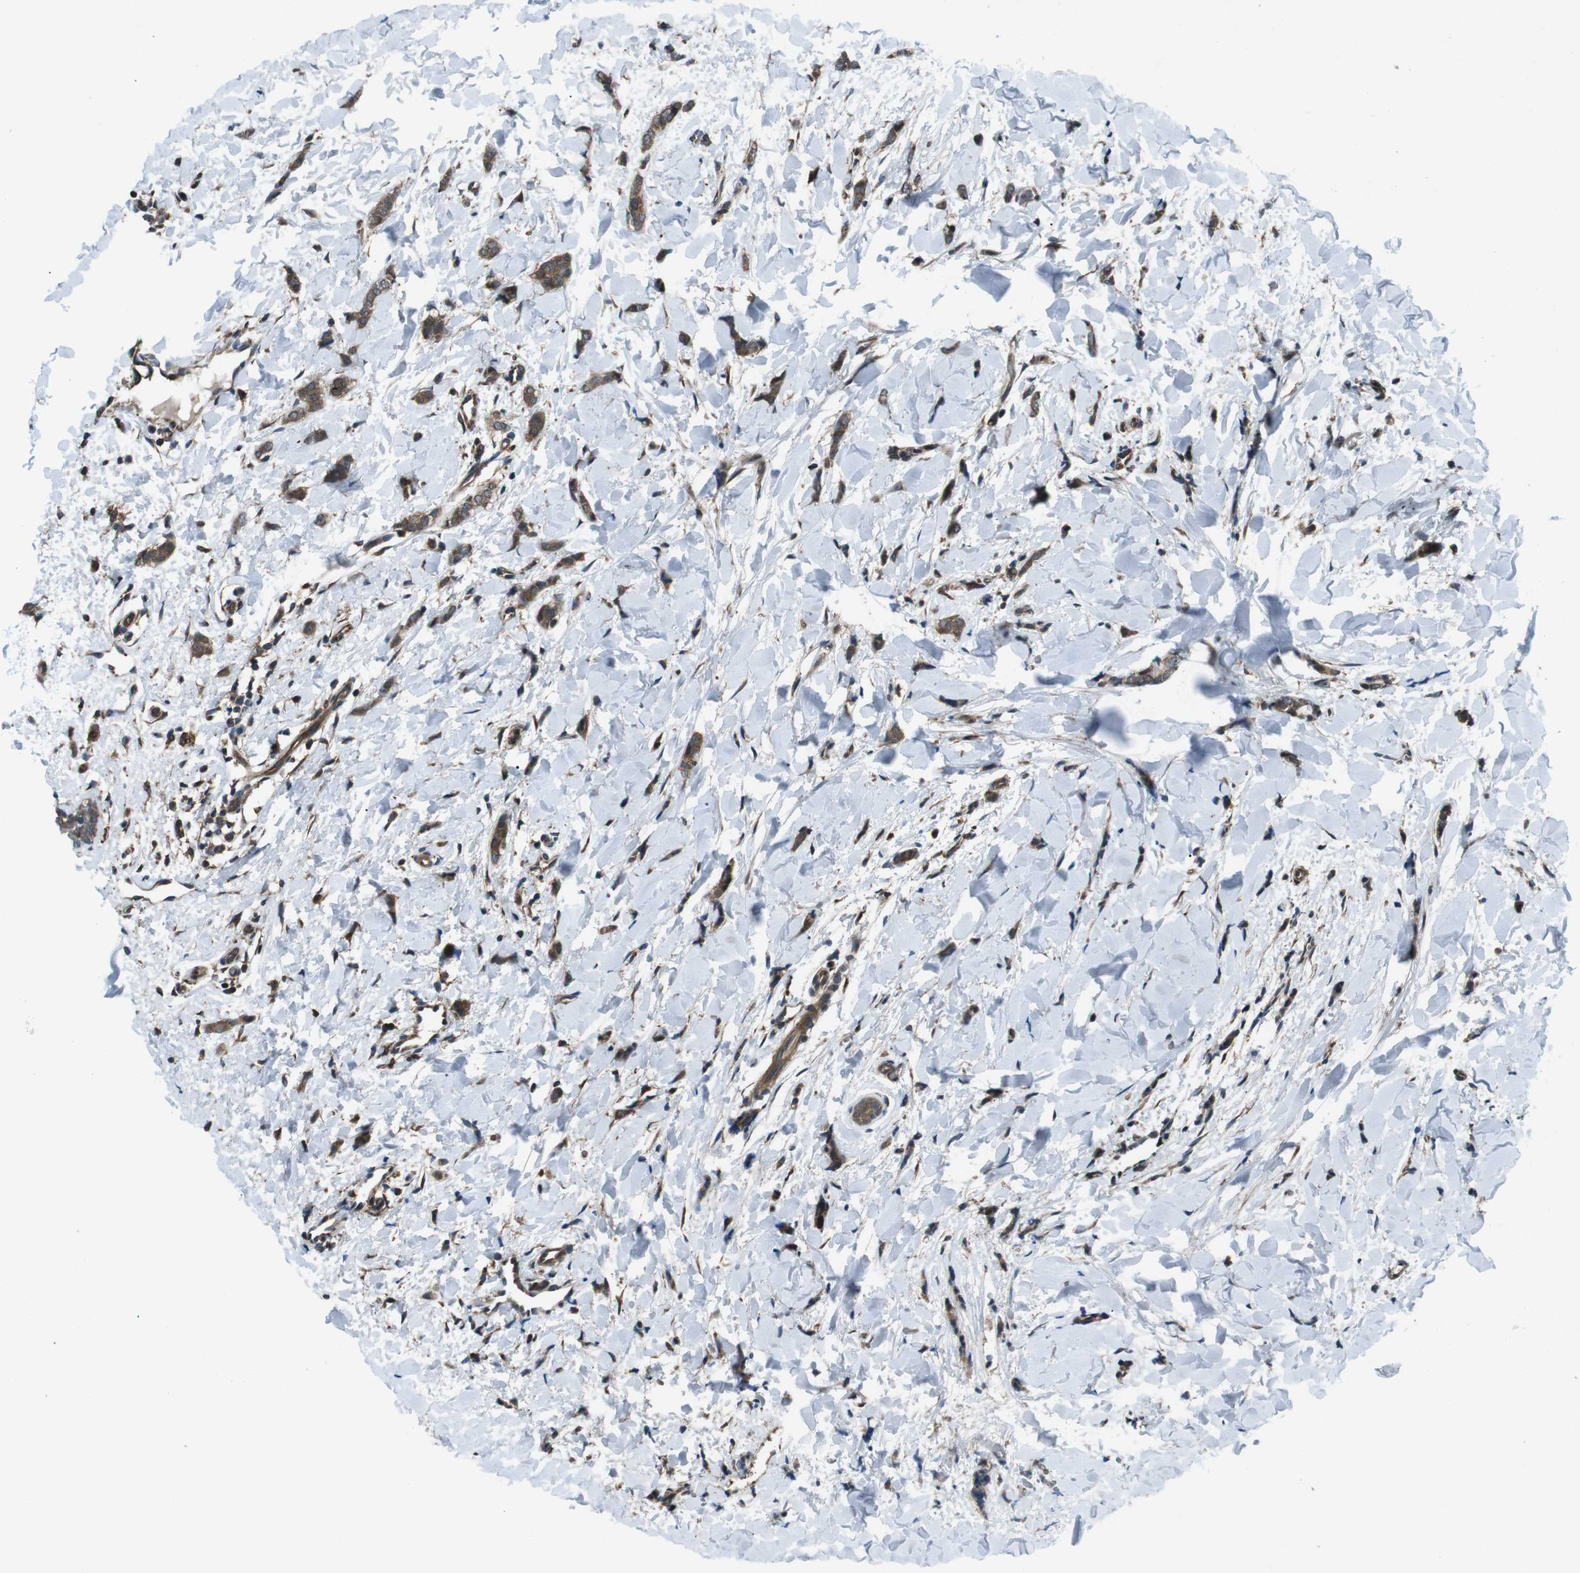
{"staining": {"intensity": "moderate", "quantity": ">75%", "location": "cytoplasmic/membranous"}, "tissue": "breast cancer", "cell_type": "Tumor cells", "image_type": "cancer", "snomed": [{"axis": "morphology", "description": "Lobular carcinoma"}, {"axis": "topography", "description": "Skin"}, {"axis": "topography", "description": "Breast"}], "caption": "Immunohistochemistry (IHC) staining of breast lobular carcinoma, which reveals medium levels of moderate cytoplasmic/membranous staining in approximately >75% of tumor cells indicating moderate cytoplasmic/membranous protein expression. The staining was performed using DAB (brown) for protein detection and nuclei were counterstained in hematoxylin (blue).", "gene": "SLC27A4", "patient": {"sex": "female", "age": 46}}